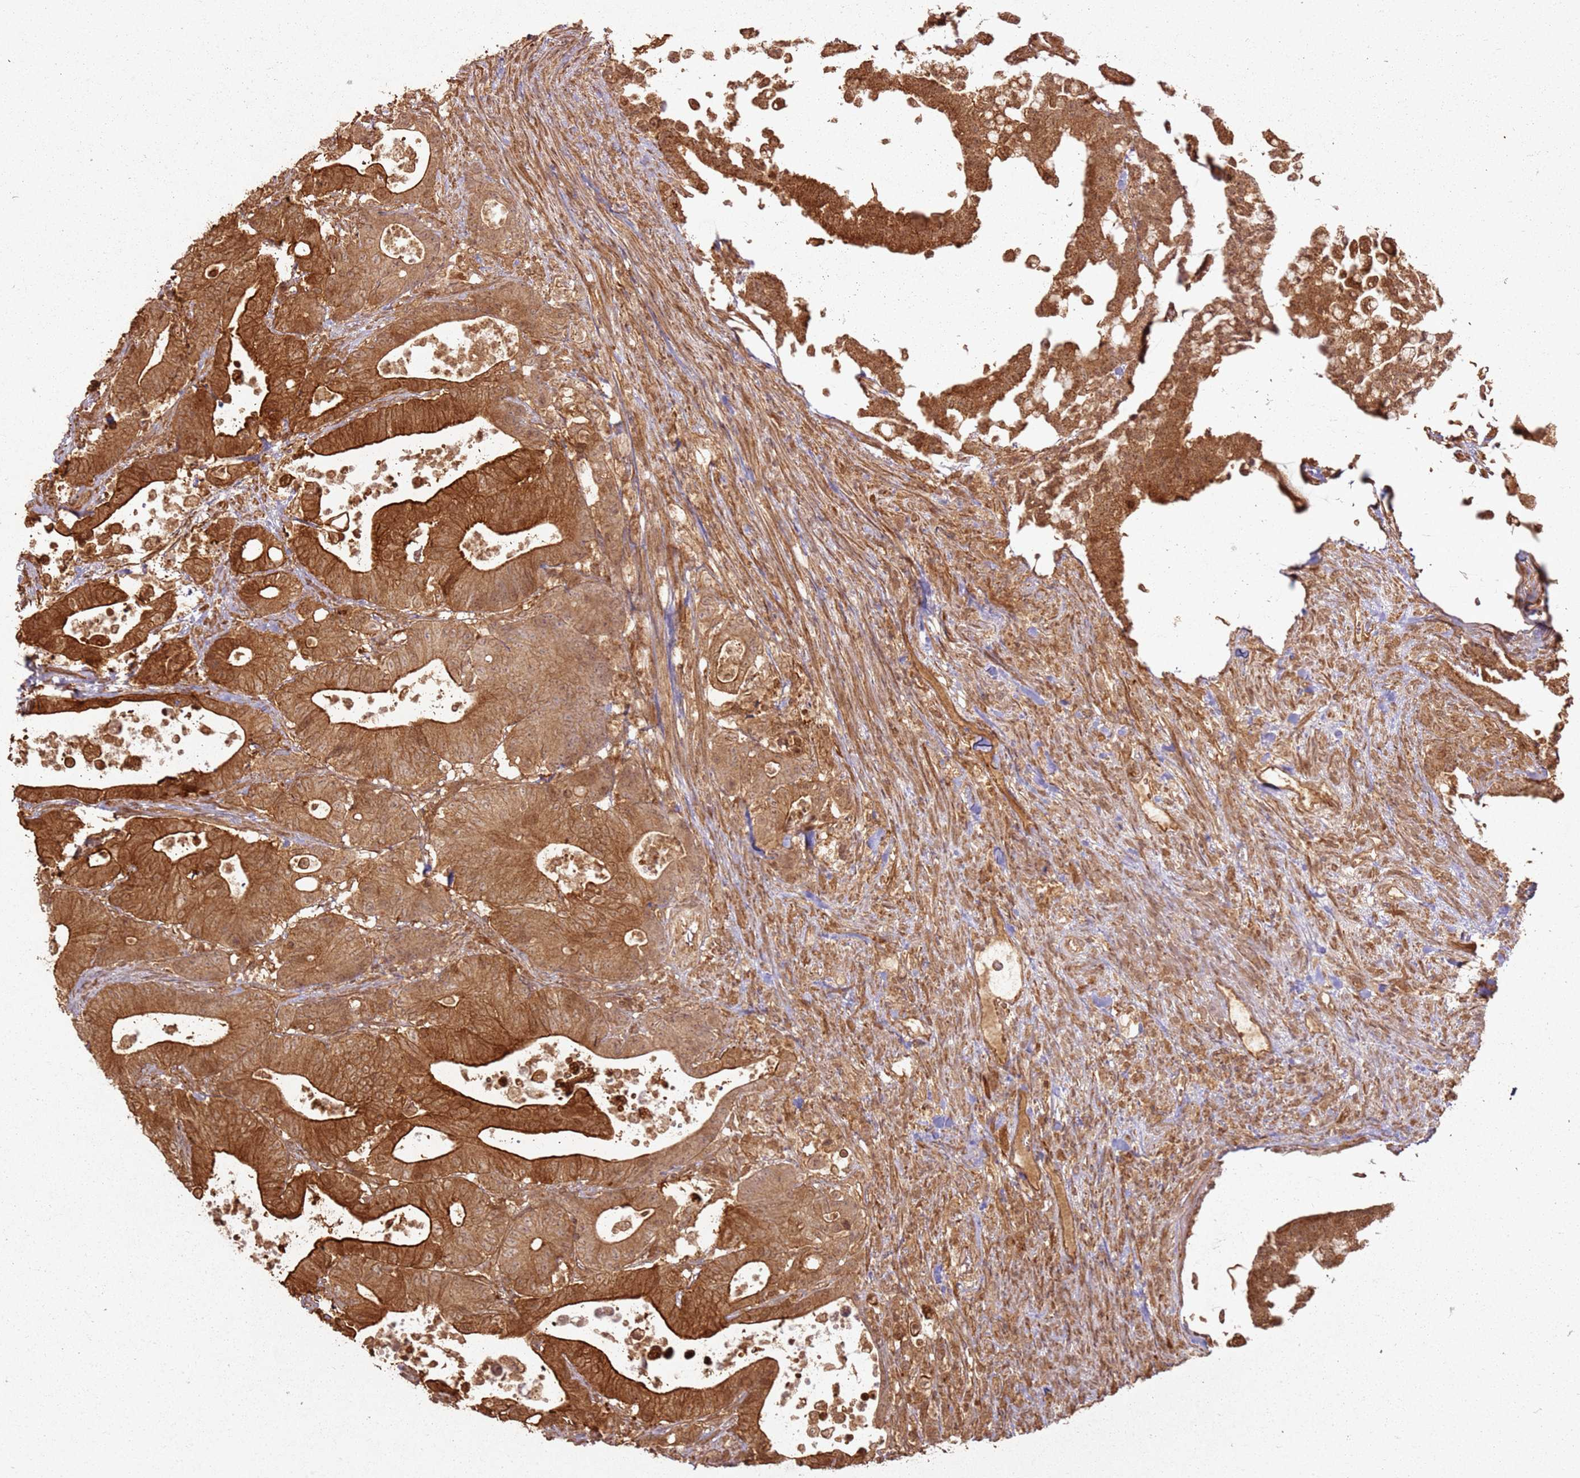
{"staining": {"intensity": "strong", "quantity": ">75%", "location": "cytoplasmic/membranous"}, "tissue": "colorectal cancer", "cell_type": "Tumor cells", "image_type": "cancer", "snomed": [{"axis": "morphology", "description": "Adenocarcinoma, NOS"}, {"axis": "topography", "description": "Colon"}], "caption": "Immunohistochemistry (IHC) of human colorectal cancer demonstrates high levels of strong cytoplasmic/membranous positivity in about >75% of tumor cells.", "gene": "ZNF776", "patient": {"sex": "female", "age": 84}}